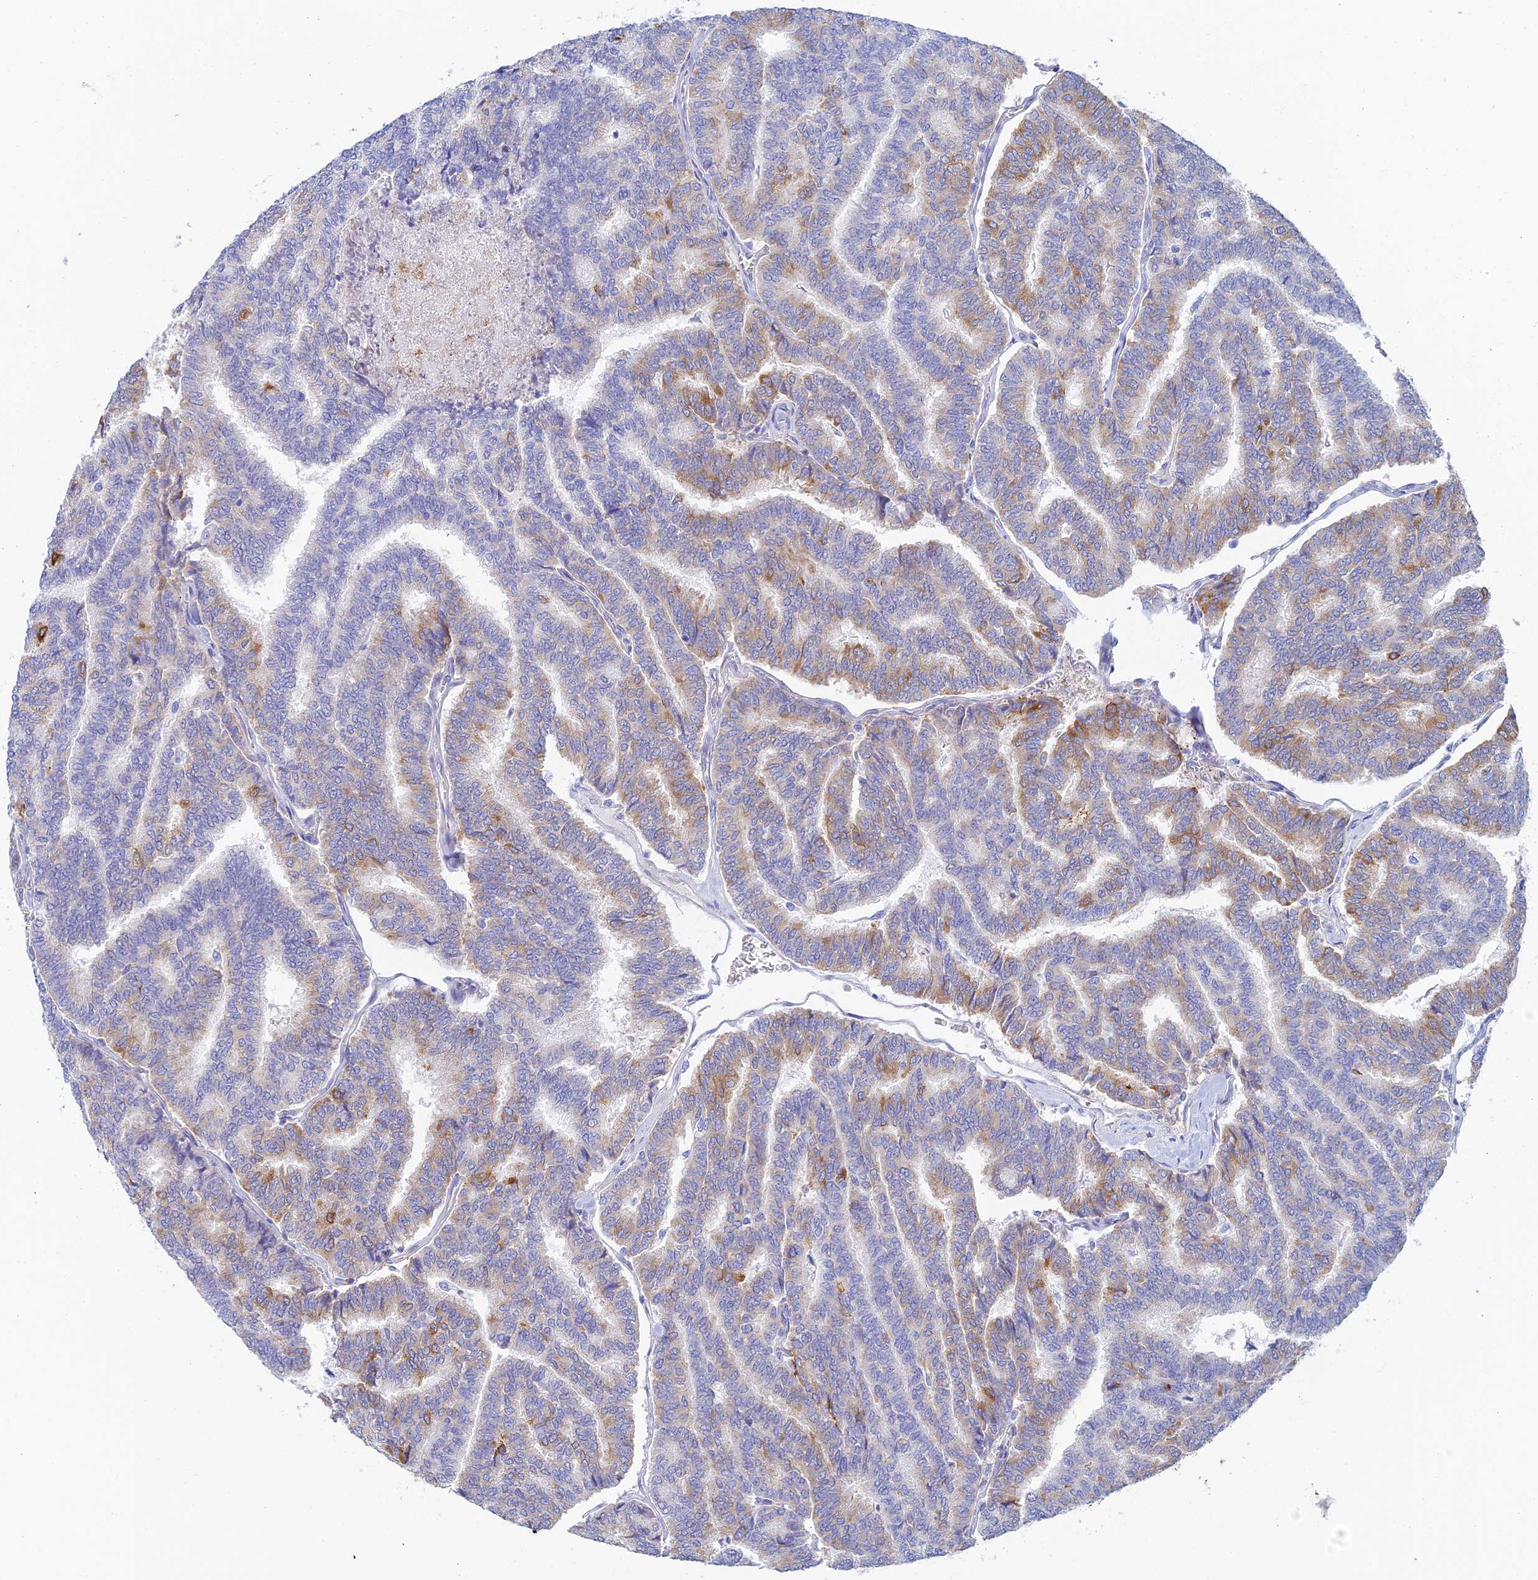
{"staining": {"intensity": "strong", "quantity": "<25%", "location": "cytoplasmic/membranous"}, "tissue": "thyroid cancer", "cell_type": "Tumor cells", "image_type": "cancer", "snomed": [{"axis": "morphology", "description": "Papillary adenocarcinoma, NOS"}, {"axis": "topography", "description": "Thyroid gland"}], "caption": "Protein positivity by immunohistochemistry exhibits strong cytoplasmic/membranous expression in approximately <25% of tumor cells in papillary adenocarcinoma (thyroid).", "gene": "CEP152", "patient": {"sex": "female", "age": 35}}